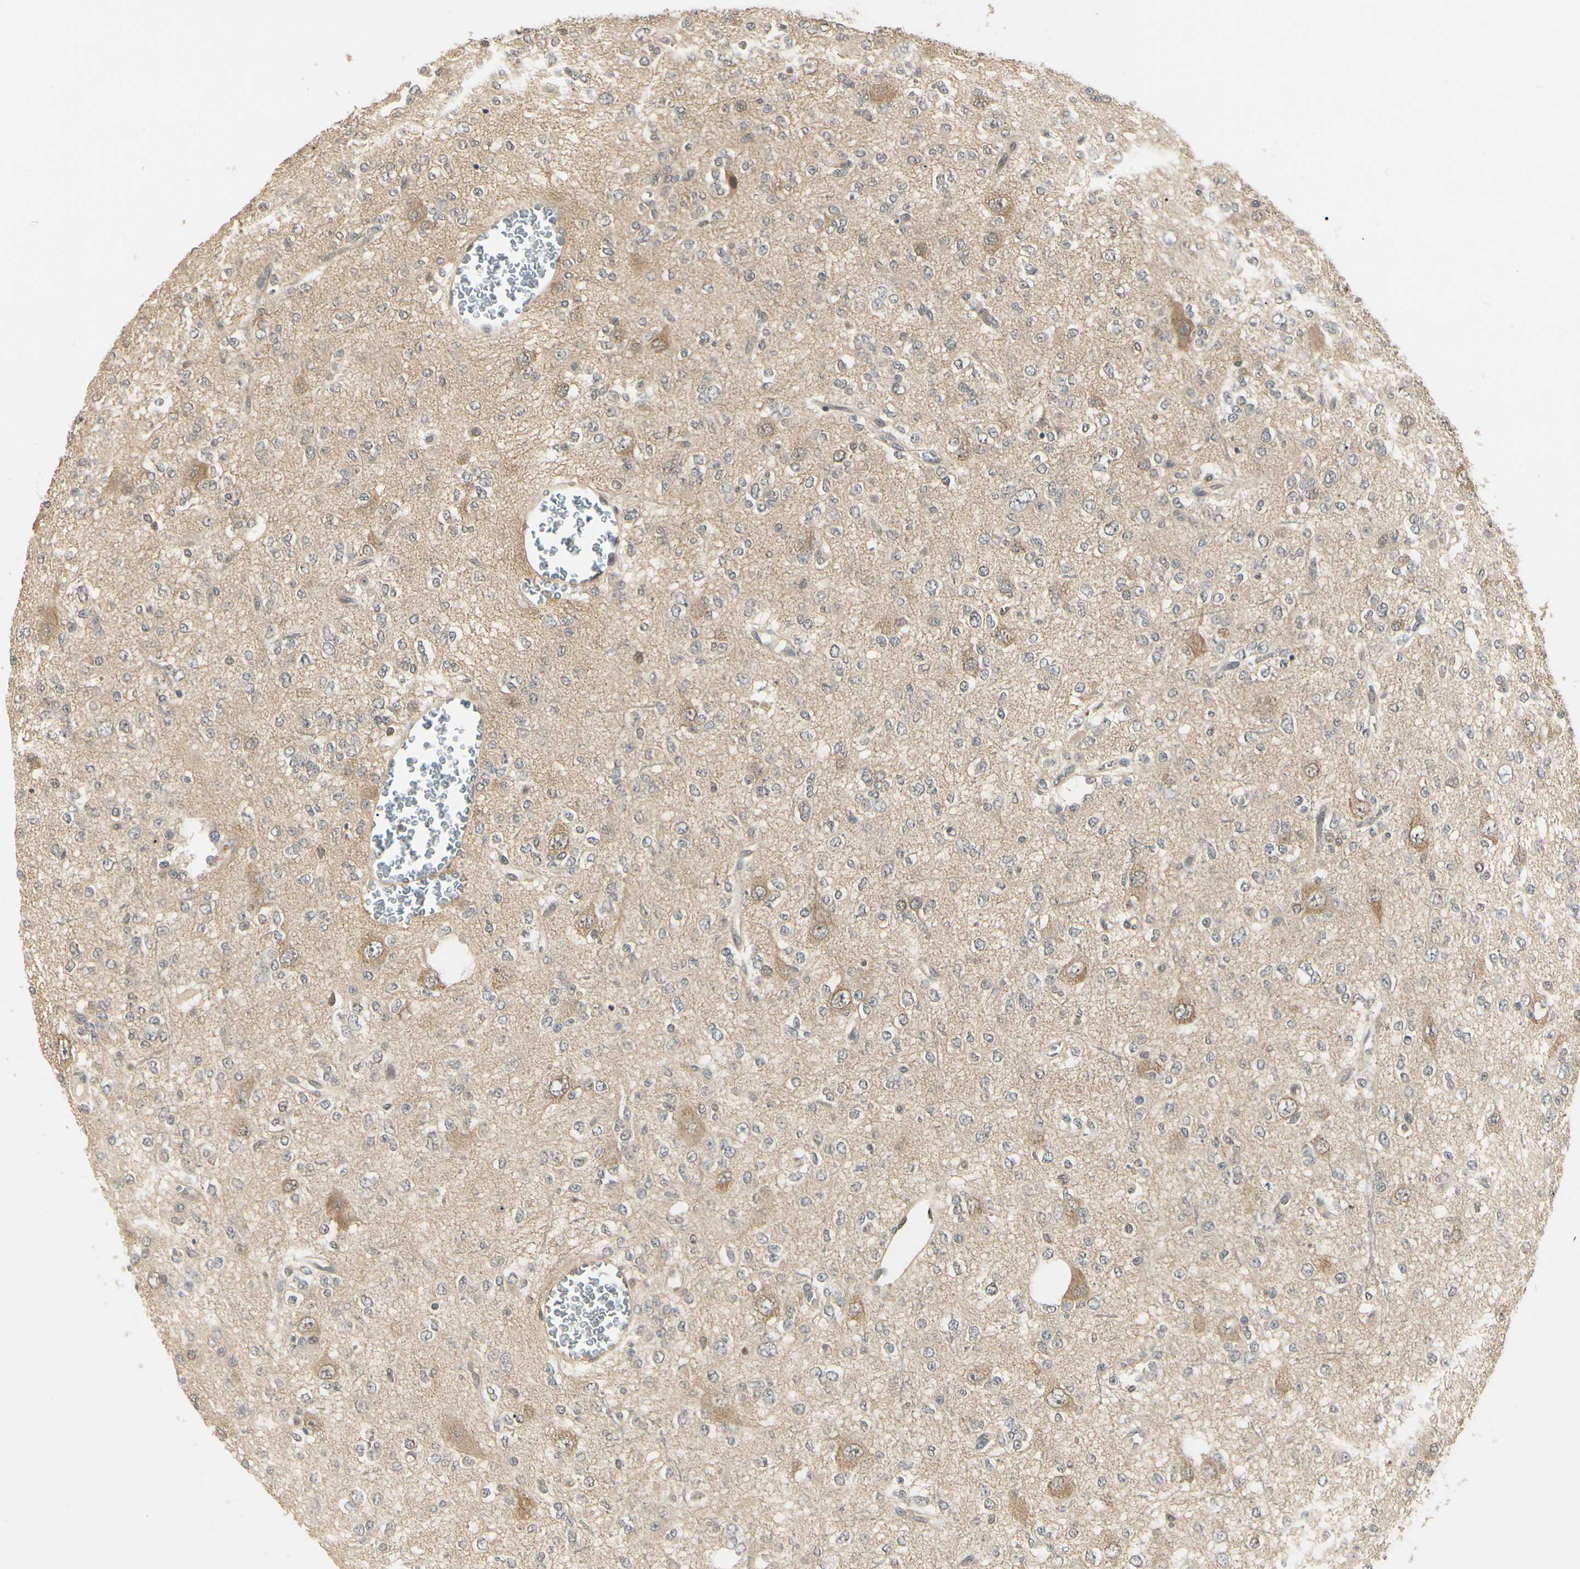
{"staining": {"intensity": "negative", "quantity": "none", "location": "none"}, "tissue": "glioma", "cell_type": "Tumor cells", "image_type": "cancer", "snomed": [{"axis": "morphology", "description": "Glioma, malignant, Low grade"}, {"axis": "topography", "description": "Brain"}], "caption": "Immunohistochemical staining of human malignant glioma (low-grade) exhibits no significant positivity in tumor cells.", "gene": "UBE2Z", "patient": {"sex": "male", "age": 38}}